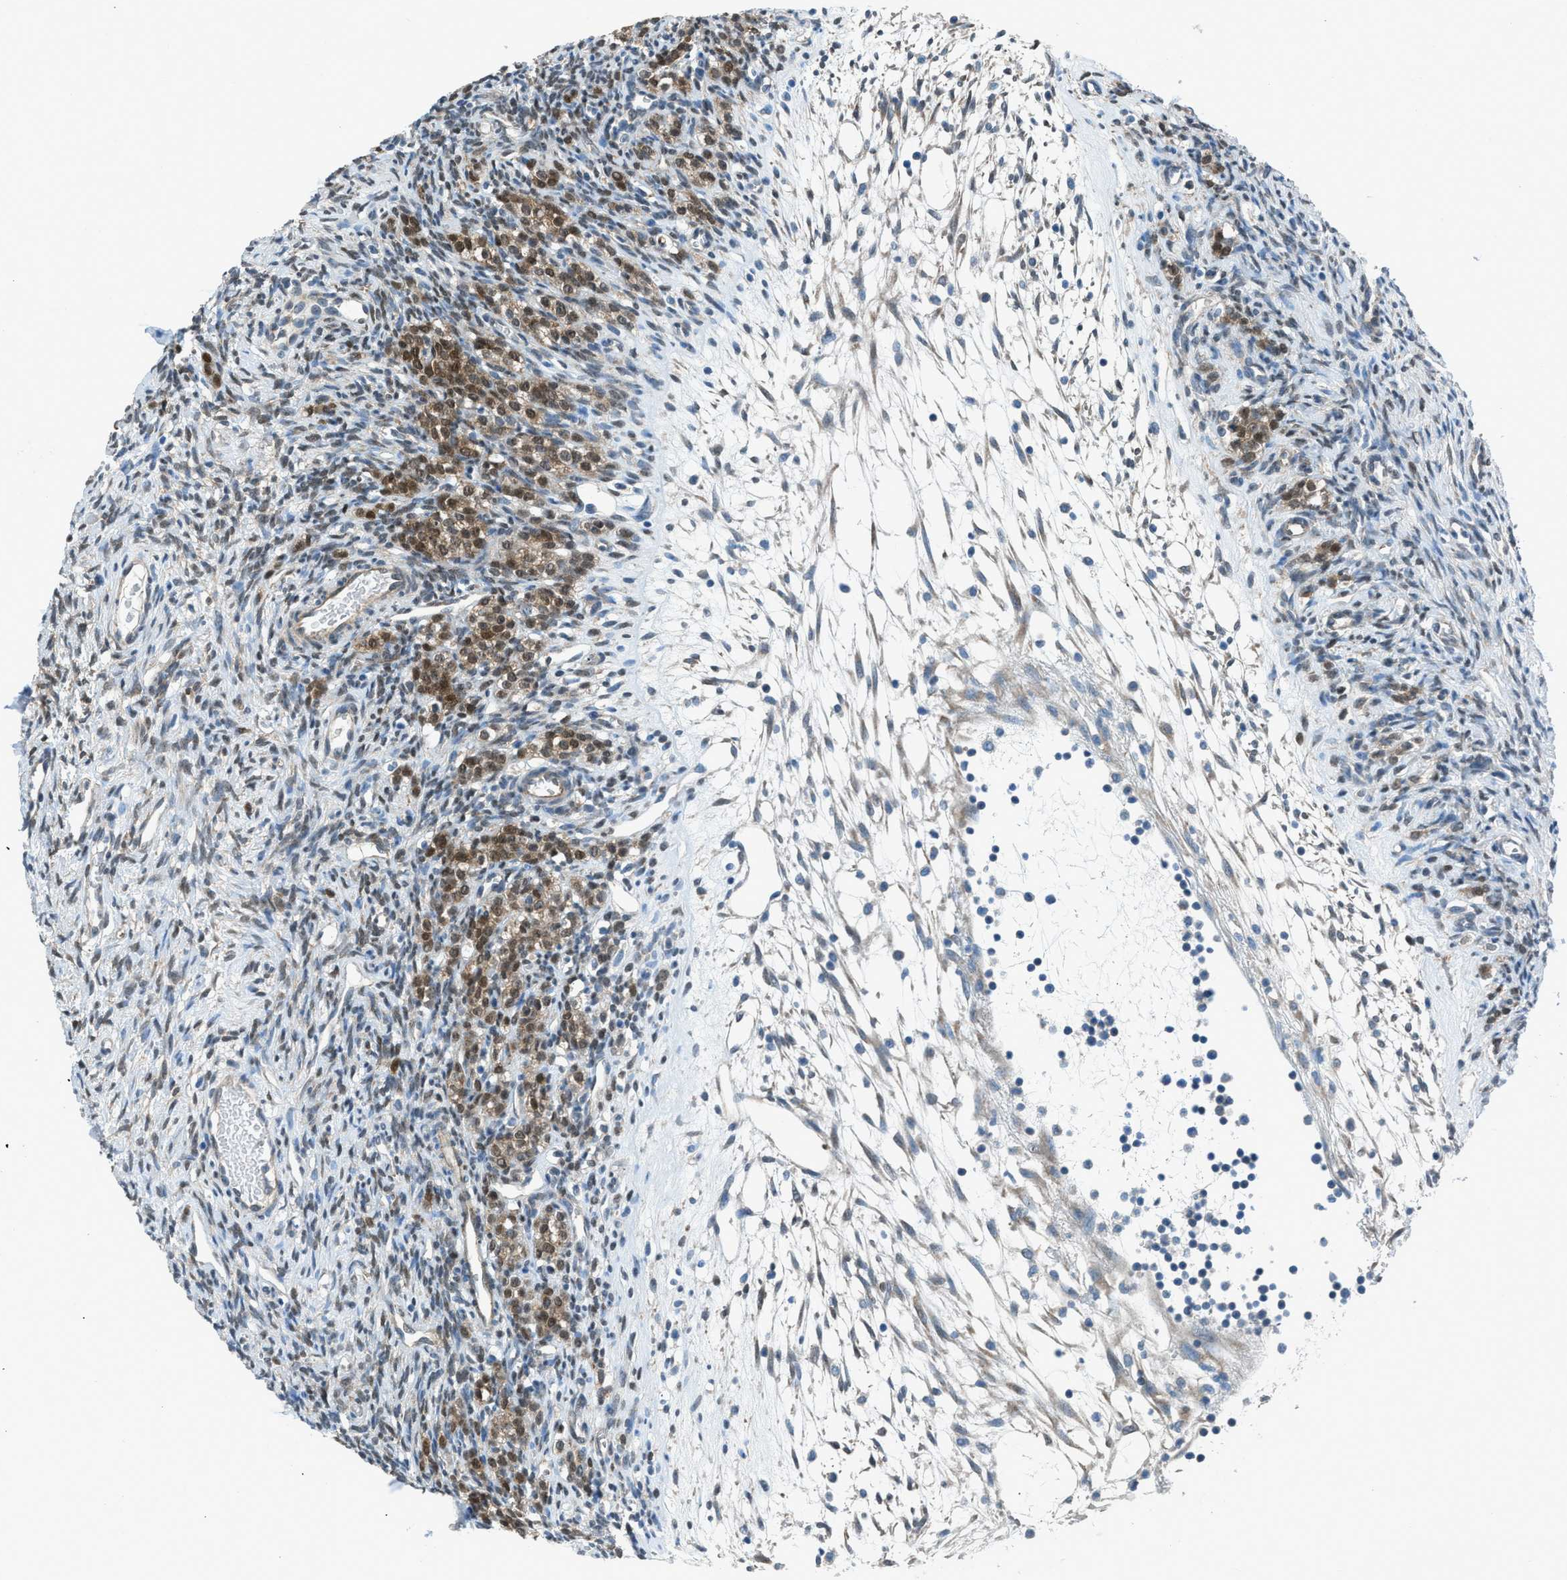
{"staining": {"intensity": "moderate", "quantity": "<25%", "location": "cytoplasmic/membranous,nuclear"}, "tissue": "ovary", "cell_type": "Ovarian stroma cells", "image_type": "normal", "snomed": [{"axis": "morphology", "description": "Normal tissue, NOS"}, {"axis": "topography", "description": "Ovary"}], "caption": "Immunohistochemistry (IHC) micrograph of benign ovary: human ovary stained using immunohistochemistry (IHC) demonstrates low levels of moderate protein expression localized specifically in the cytoplasmic/membranous,nuclear of ovarian stroma cells, appearing as a cytoplasmic/membranous,nuclear brown color.", "gene": "PRKN", "patient": {"sex": "female", "age": 33}}